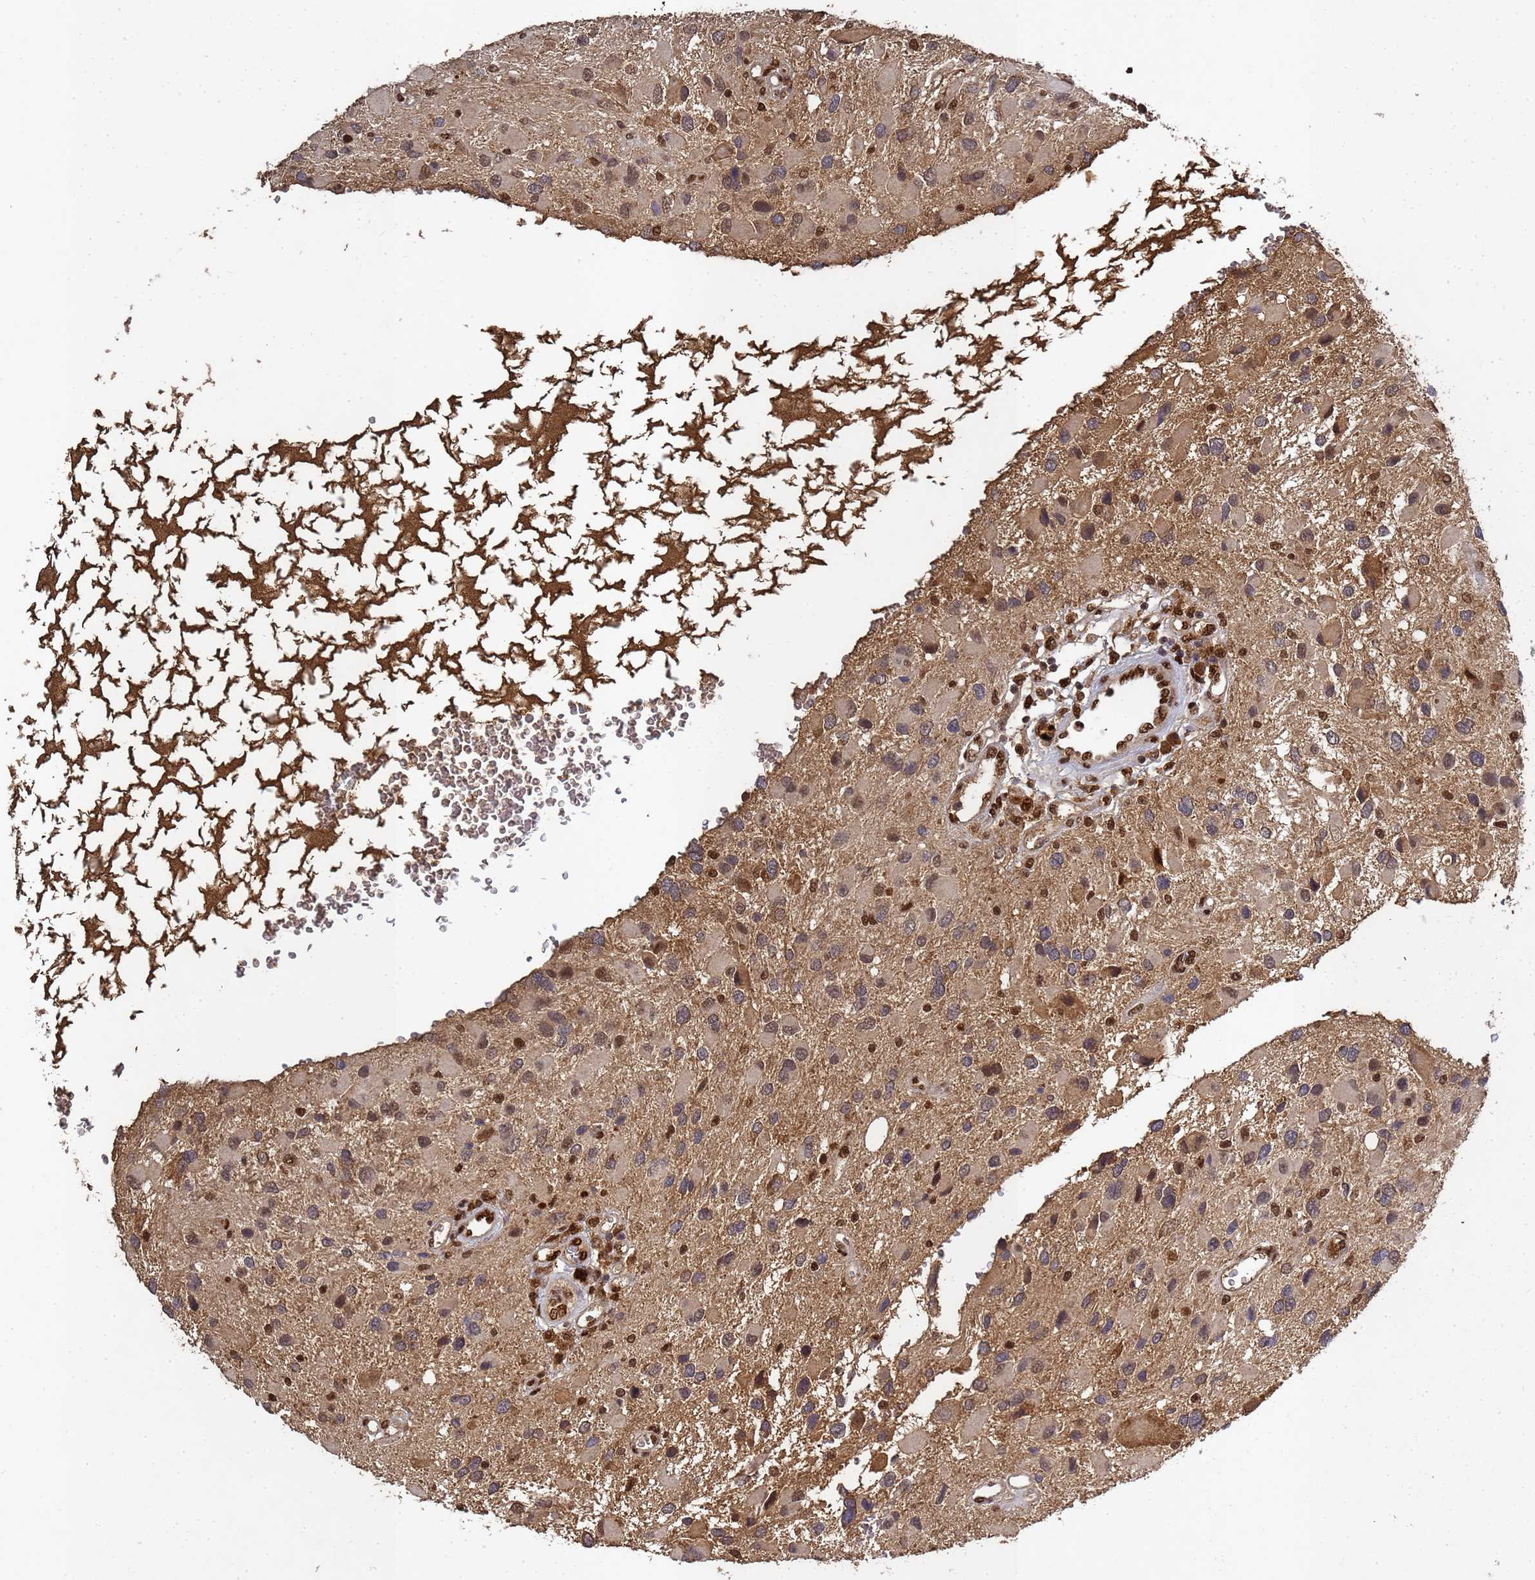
{"staining": {"intensity": "moderate", "quantity": "25%-75%", "location": "cytoplasmic/membranous,nuclear"}, "tissue": "glioma", "cell_type": "Tumor cells", "image_type": "cancer", "snomed": [{"axis": "morphology", "description": "Glioma, malignant, High grade"}, {"axis": "topography", "description": "Brain"}], "caption": "Glioma stained for a protein demonstrates moderate cytoplasmic/membranous and nuclear positivity in tumor cells.", "gene": "SECISBP2", "patient": {"sex": "male", "age": 53}}